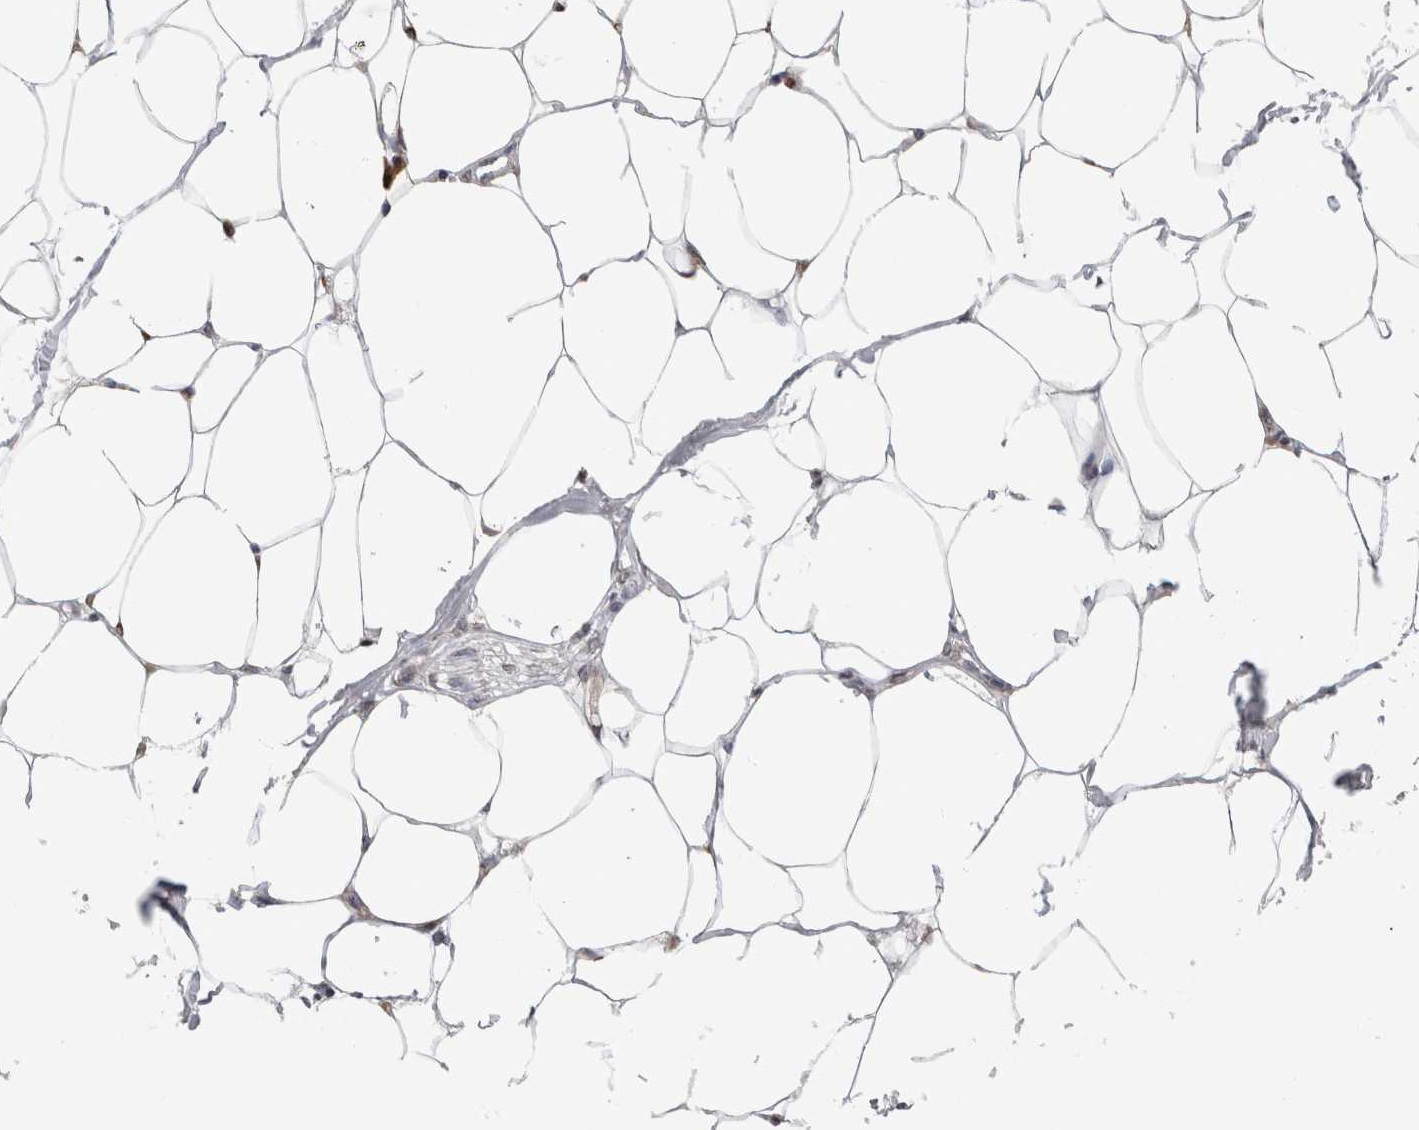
{"staining": {"intensity": "weak", "quantity": "<25%", "location": "cytoplasmic/membranous"}, "tissue": "adipose tissue", "cell_type": "Adipocytes", "image_type": "normal", "snomed": [{"axis": "morphology", "description": "Normal tissue, NOS"}, {"axis": "morphology", "description": "Adenocarcinoma, NOS"}, {"axis": "topography", "description": "Colon"}, {"axis": "topography", "description": "Peripheral nerve tissue"}], "caption": "A photomicrograph of adipose tissue stained for a protein displays no brown staining in adipocytes. The staining was performed using DAB (3,3'-diaminobenzidine) to visualize the protein expression in brown, while the nuclei were stained in blue with hematoxylin (Magnification: 20x).", "gene": "CDH13", "patient": {"sex": "male", "age": 14}}